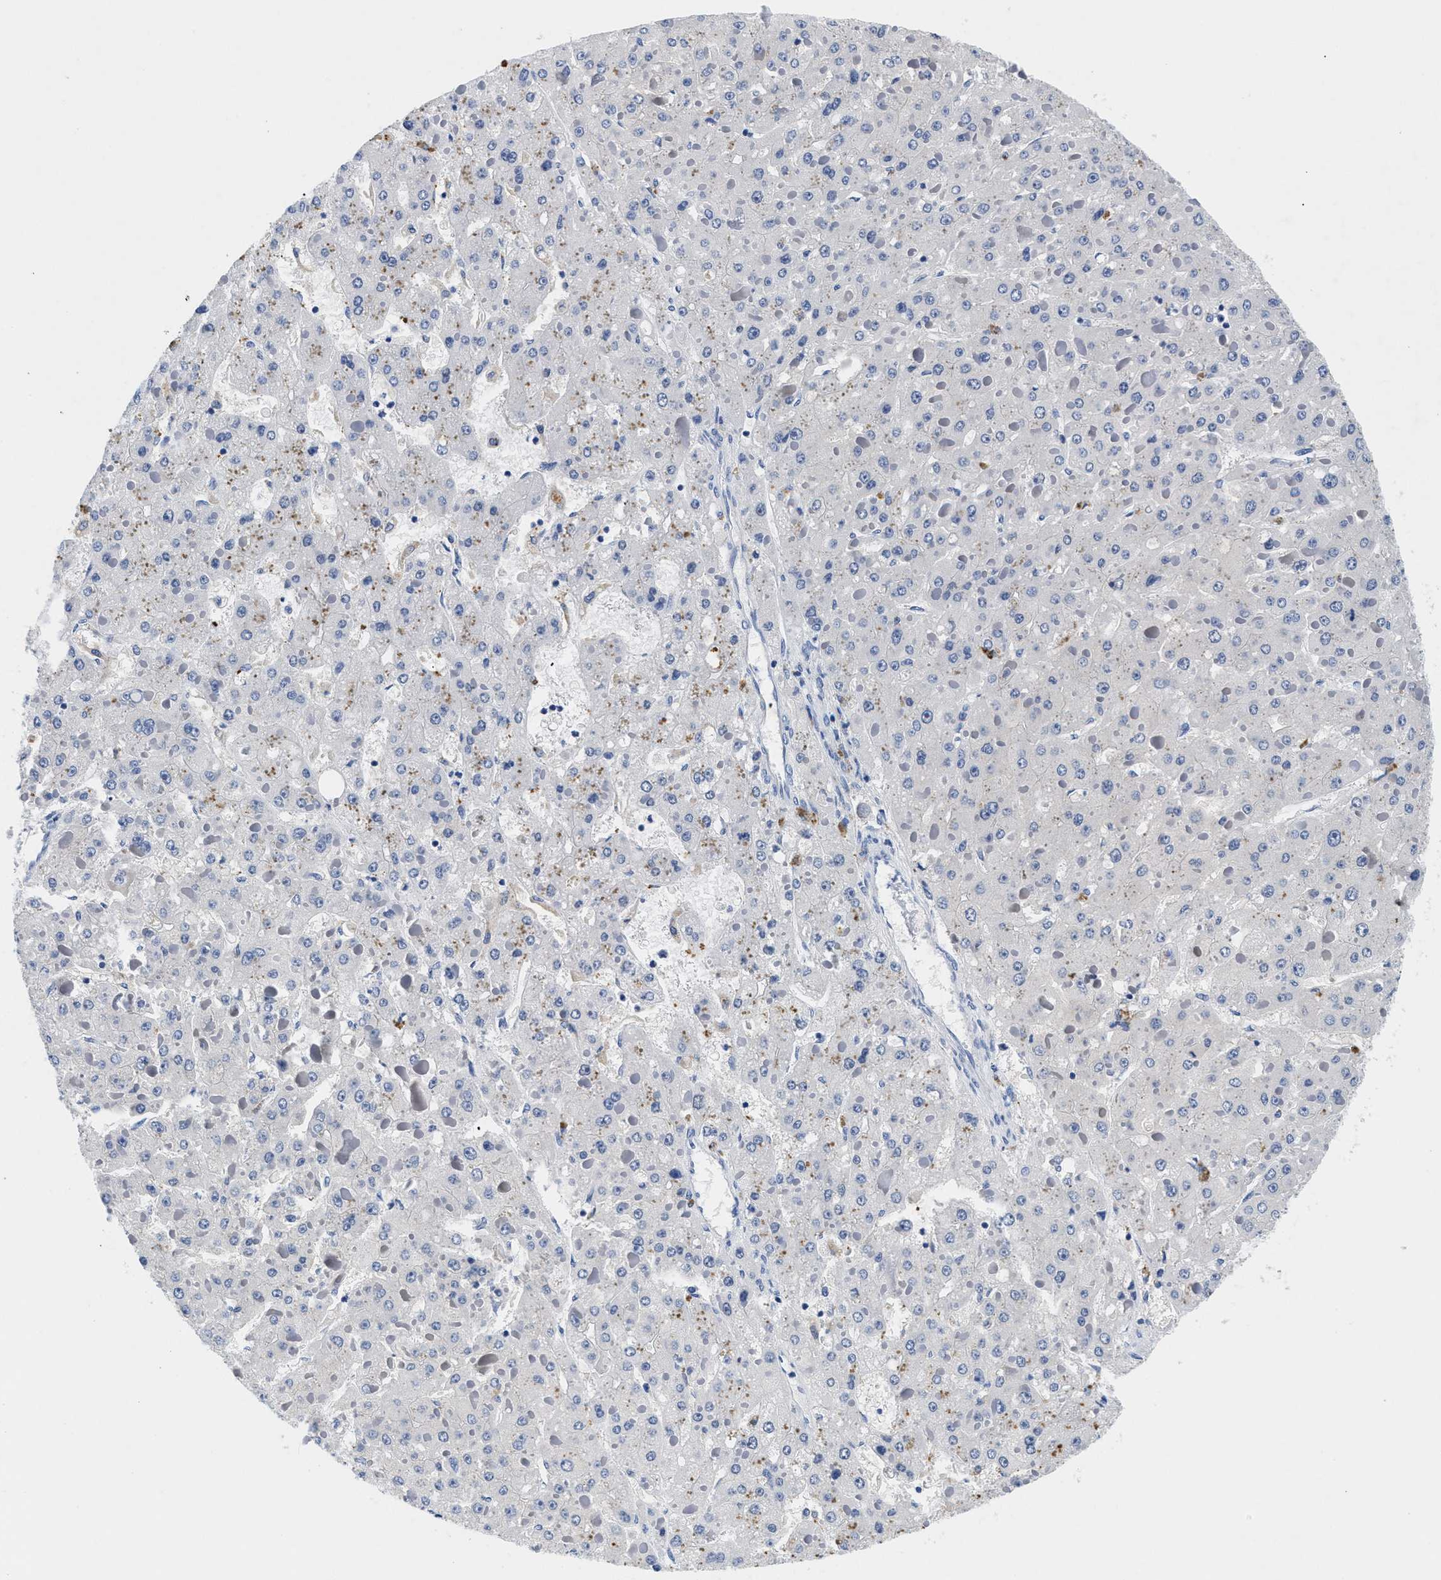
{"staining": {"intensity": "negative", "quantity": "none", "location": "none"}, "tissue": "liver cancer", "cell_type": "Tumor cells", "image_type": "cancer", "snomed": [{"axis": "morphology", "description": "Carcinoma, Hepatocellular, NOS"}, {"axis": "topography", "description": "Liver"}], "caption": "A high-resolution histopathology image shows immunohistochemistry (IHC) staining of hepatocellular carcinoma (liver), which shows no significant staining in tumor cells. The staining is performed using DAB (3,3'-diaminobenzidine) brown chromogen with nuclei counter-stained in using hematoxylin.", "gene": "MEA1", "patient": {"sex": "female", "age": 73}}